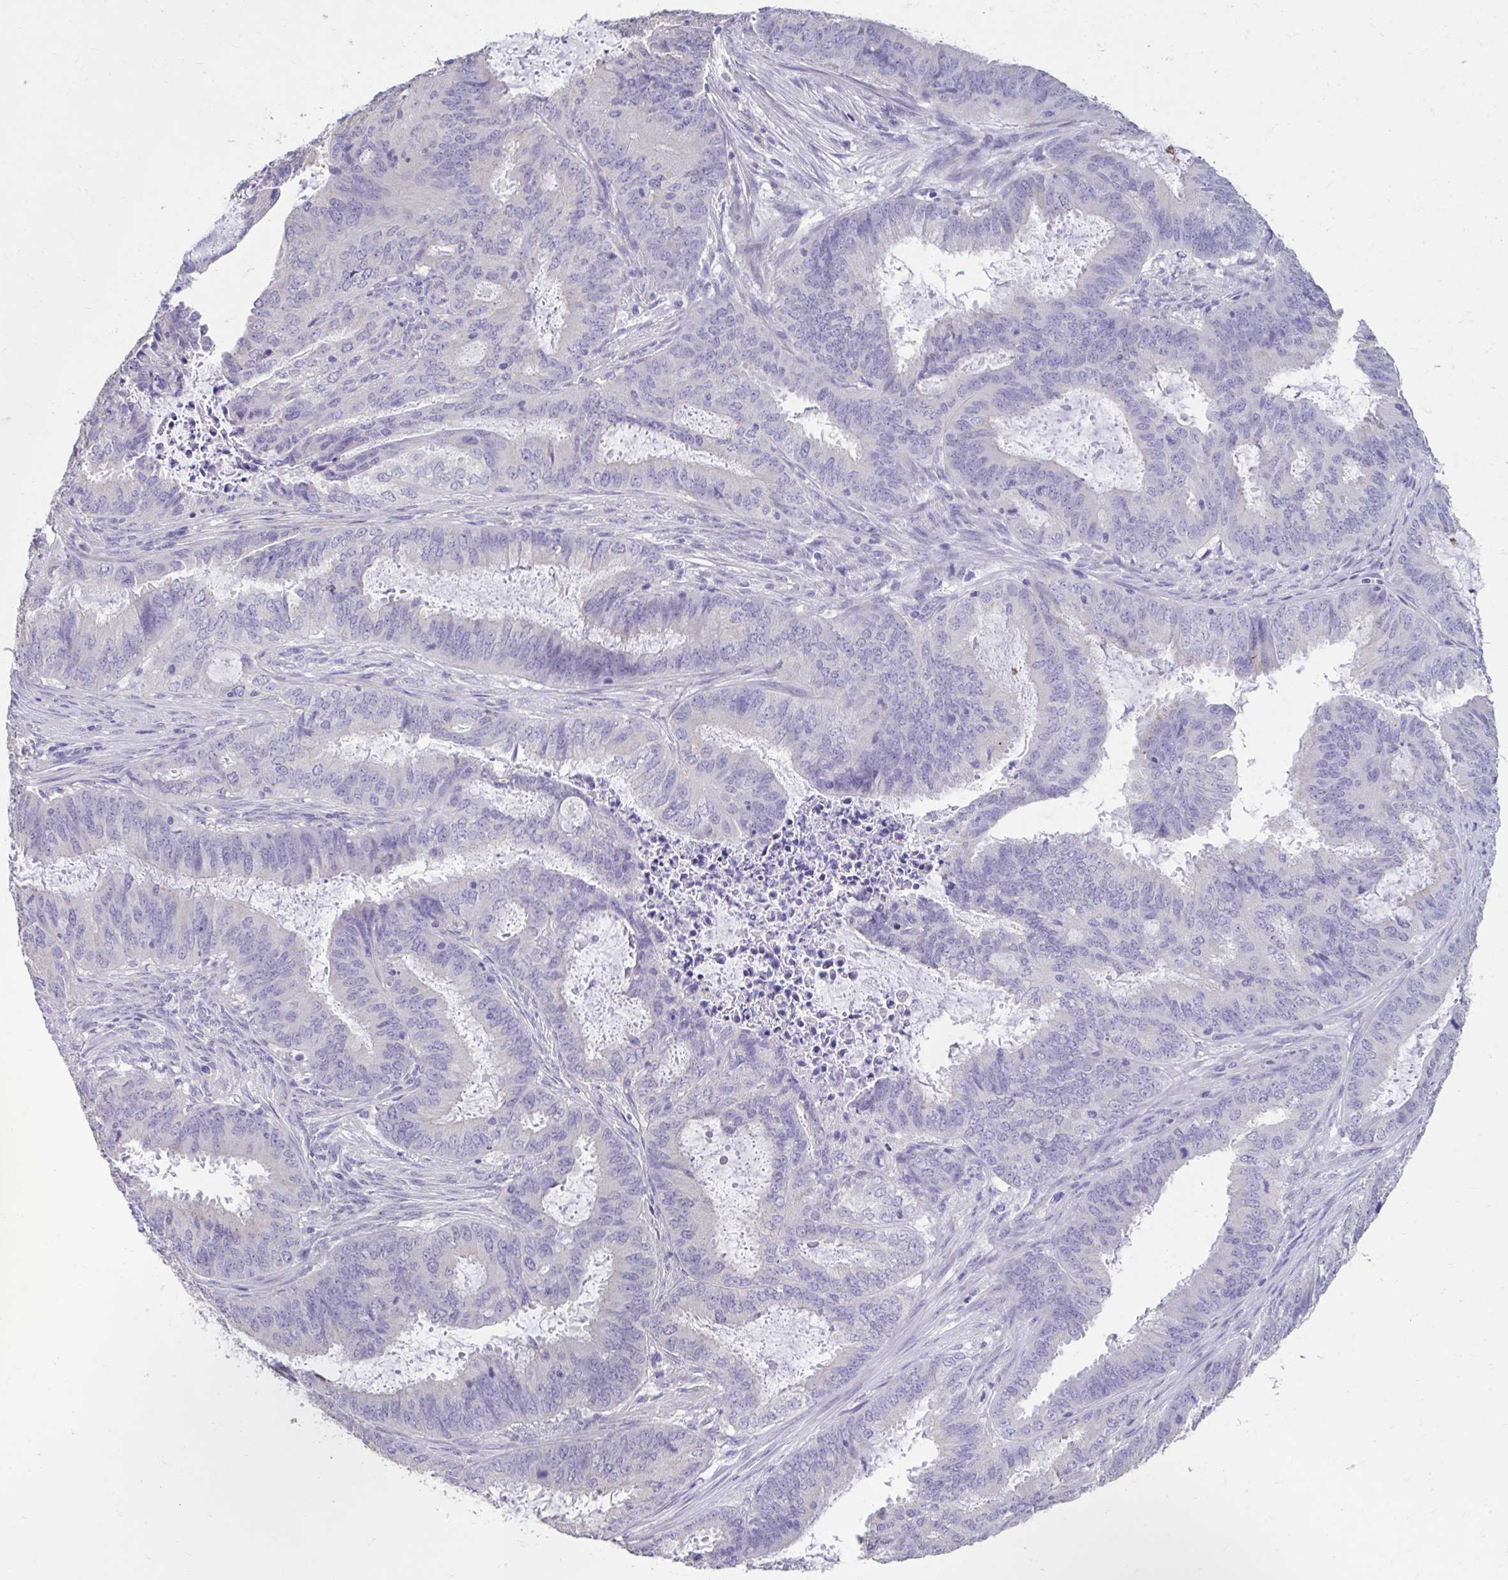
{"staining": {"intensity": "negative", "quantity": "none", "location": "none"}, "tissue": "endometrial cancer", "cell_type": "Tumor cells", "image_type": "cancer", "snomed": [{"axis": "morphology", "description": "Adenocarcinoma, NOS"}, {"axis": "topography", "description": "Endometrium"}], "caption": "Tumor cells show no significant protein positivity in endometrial cancer (adenocarcinoma).", "gene": "GPR162", "patient": {"sex": "female", "age": 51}}